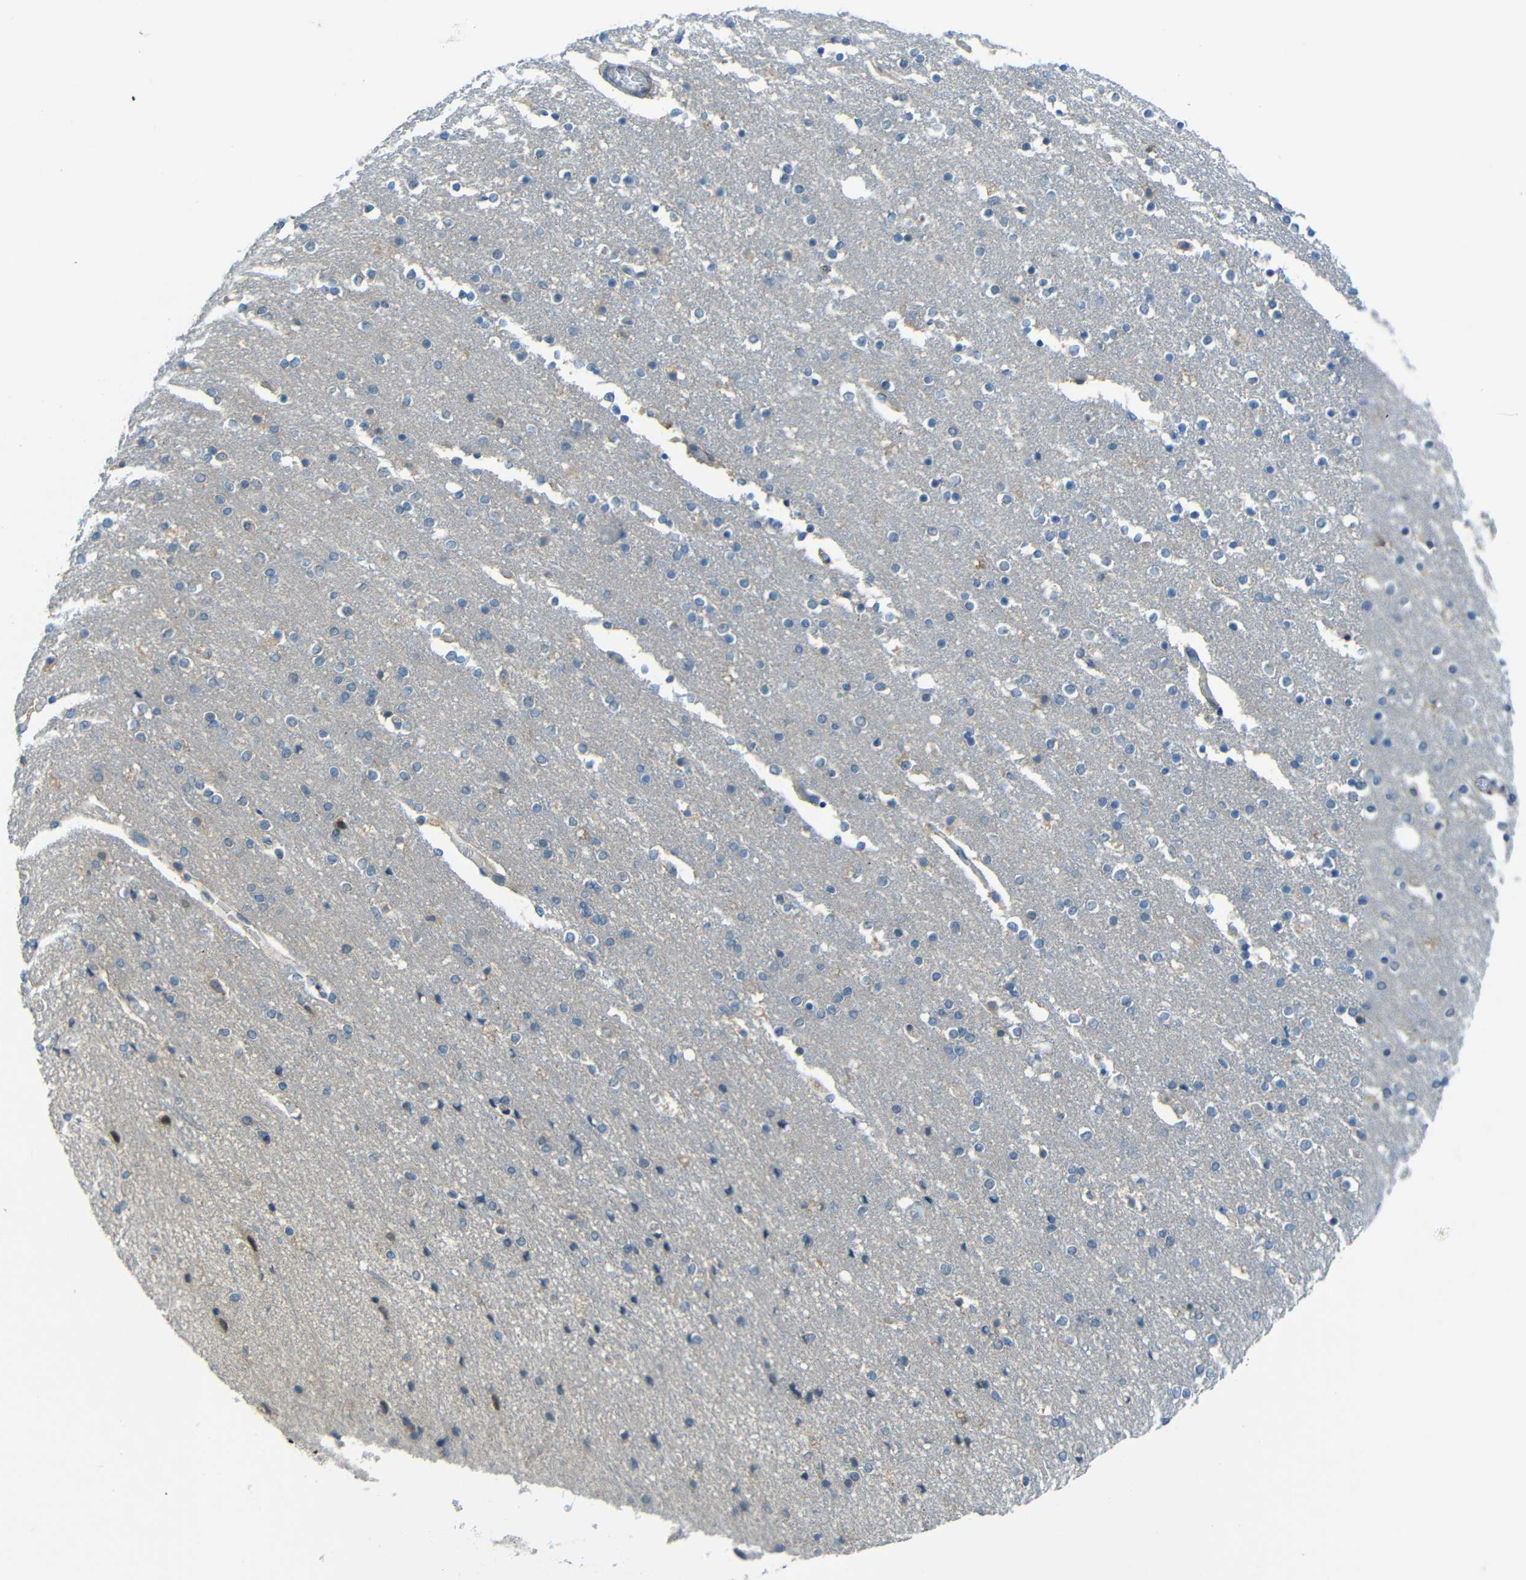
{"staining": {"intensity": "negative", "quantity": "none", "location": "none"}, "tissue": "caudate", "cell_type": "Glial cells", "image_type": "normal", "snomed": [{"axis": "morphology", "description": "Normal tissue, NOS"}, {"axis": "topography", "description": "Lateral ventricle wall"}], "caption": "Immunohistochemical staining of benign human caudate reveals no significant positivity in glial cells.", "gene": "ANKRD22", "patient": {"sex": "female", "age": 54}}